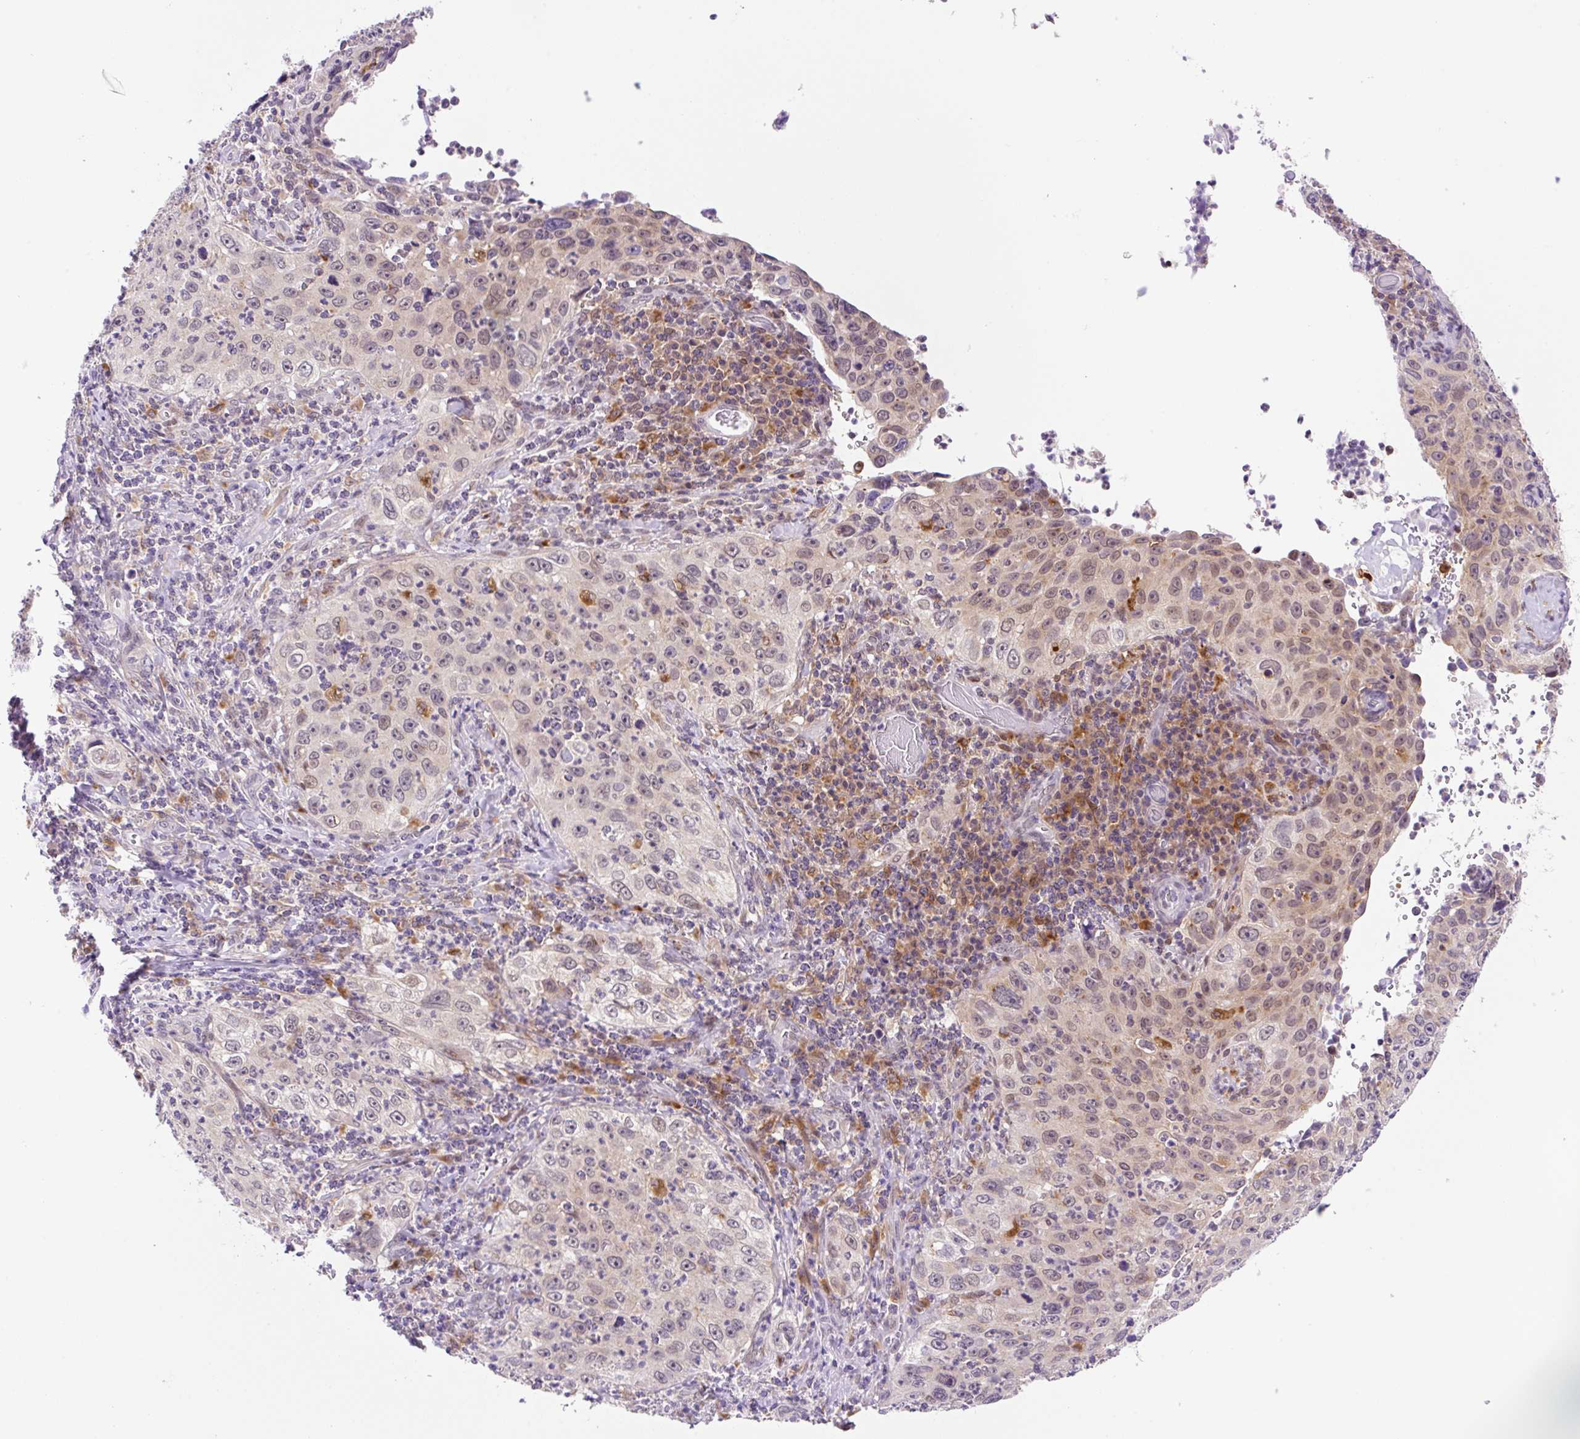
{"staining": {"intensity": "weak", "quantity": "<25%", "location": "nuclear"}, "tissue": "cervical cancer", "cell_type": "Tumor cells", "image_type": "cancer", "snomed": [{"axis": "morphology", "description": "Squamous cell carcinoma, NOS"}, {"axis": "topography", "description": "Cervix"}], "caption": "The histopathology image demonstrates no significant positivity in tumor cells of cervical cancer (squamous cell carcinoma).", "gene": "CEBPZOS", "patient": {"sex": "female", "age": 30}}